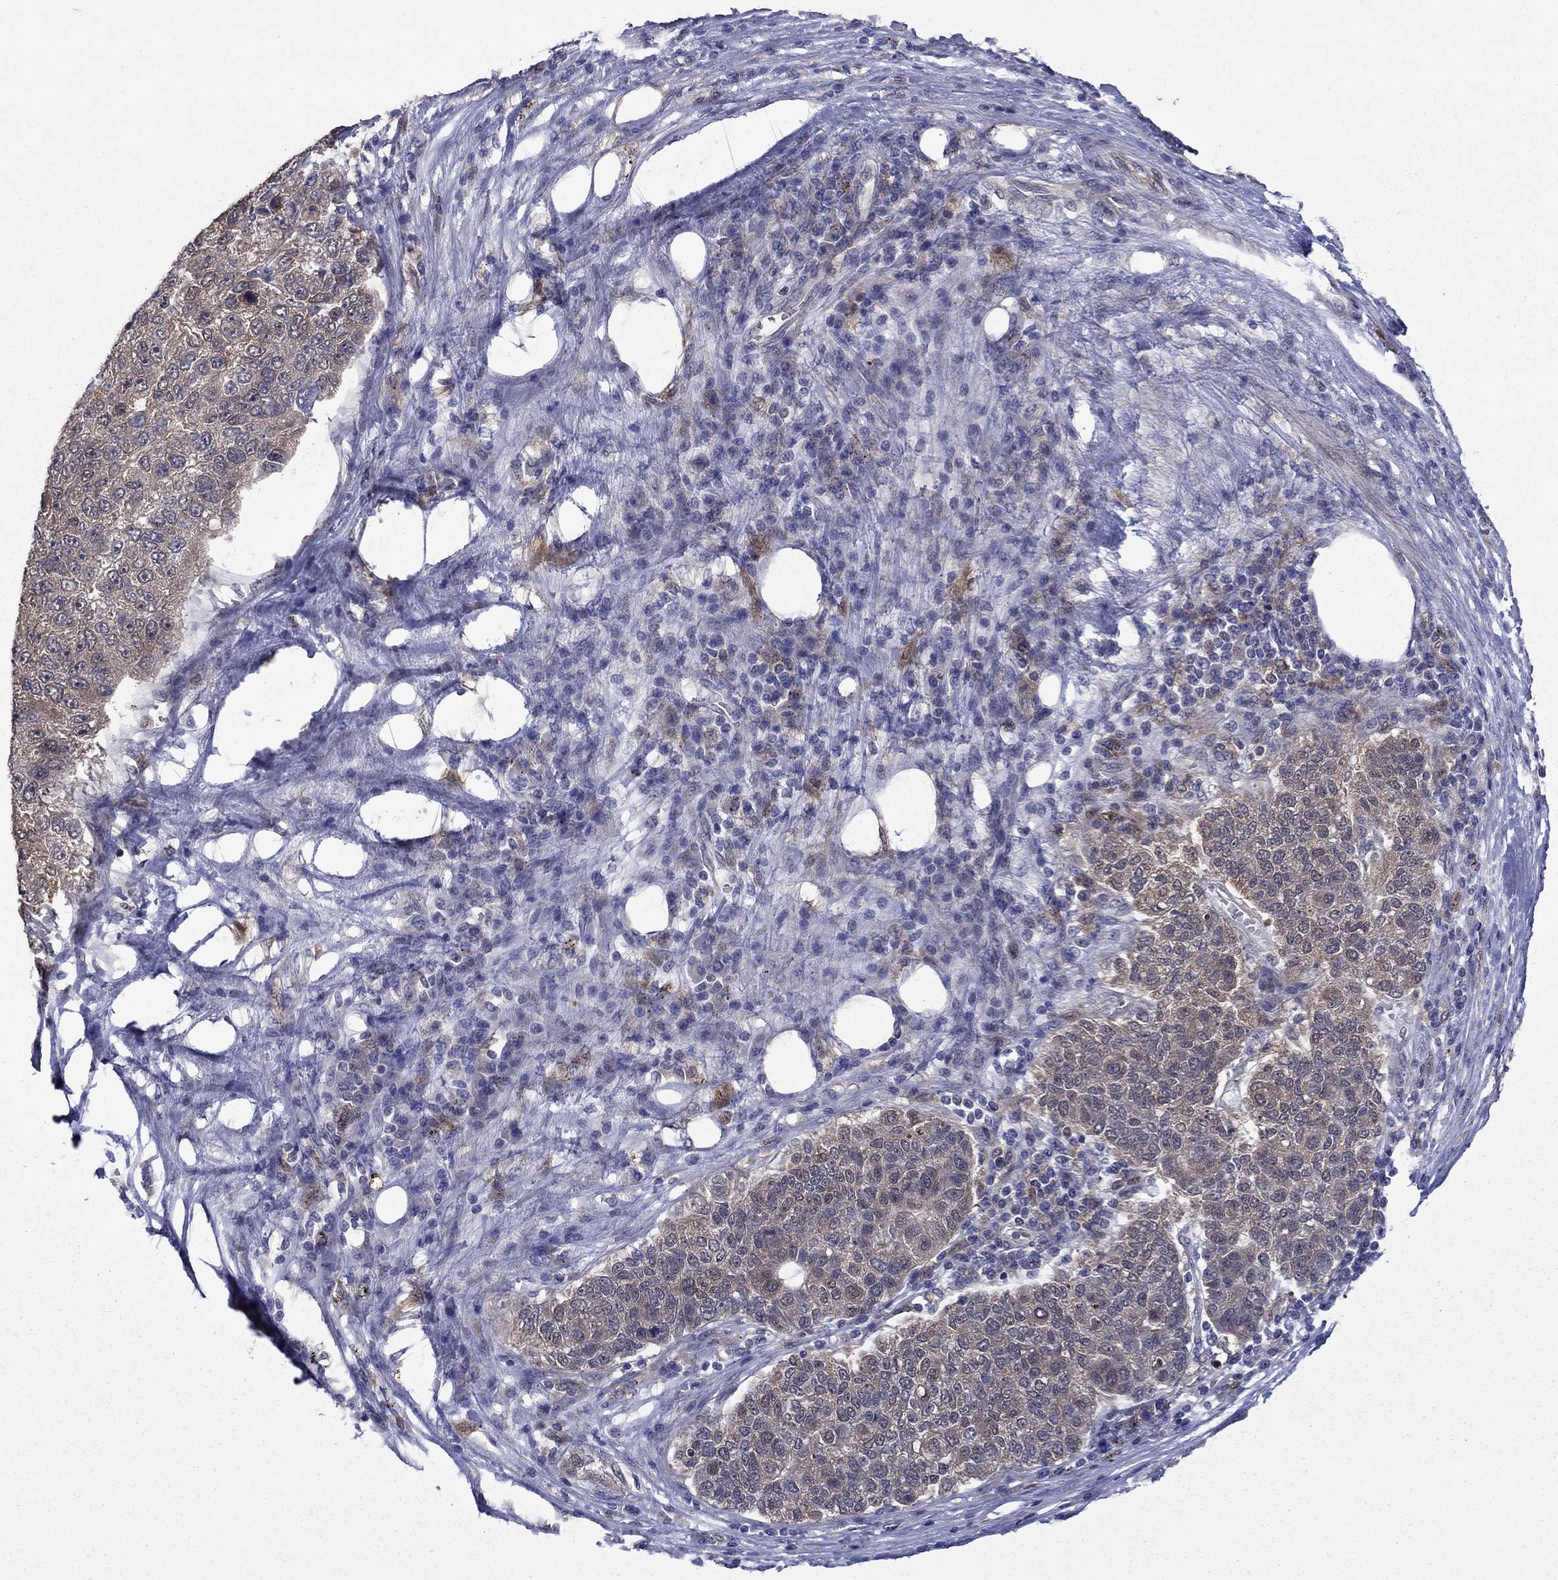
{"staining": {"intensity": "negative", "quantity": "none", "location": "none"}, "tissue": "pancreatic cancer", "cell_type": "Tumor cells", "image_type": "cancer", "snomed": [{"axis": "morphology", "description": "Adenocarcinoma, NOS"}, {"axis": "topography", "description": "Pancreas"}], "caption": "A micrograph of adenocarcinoma (pancreatic) stained for a protein exhibits no brown staining in tumor cells.", "gene": "TPMT", "patient": {"sex": "female", "age": 61}}